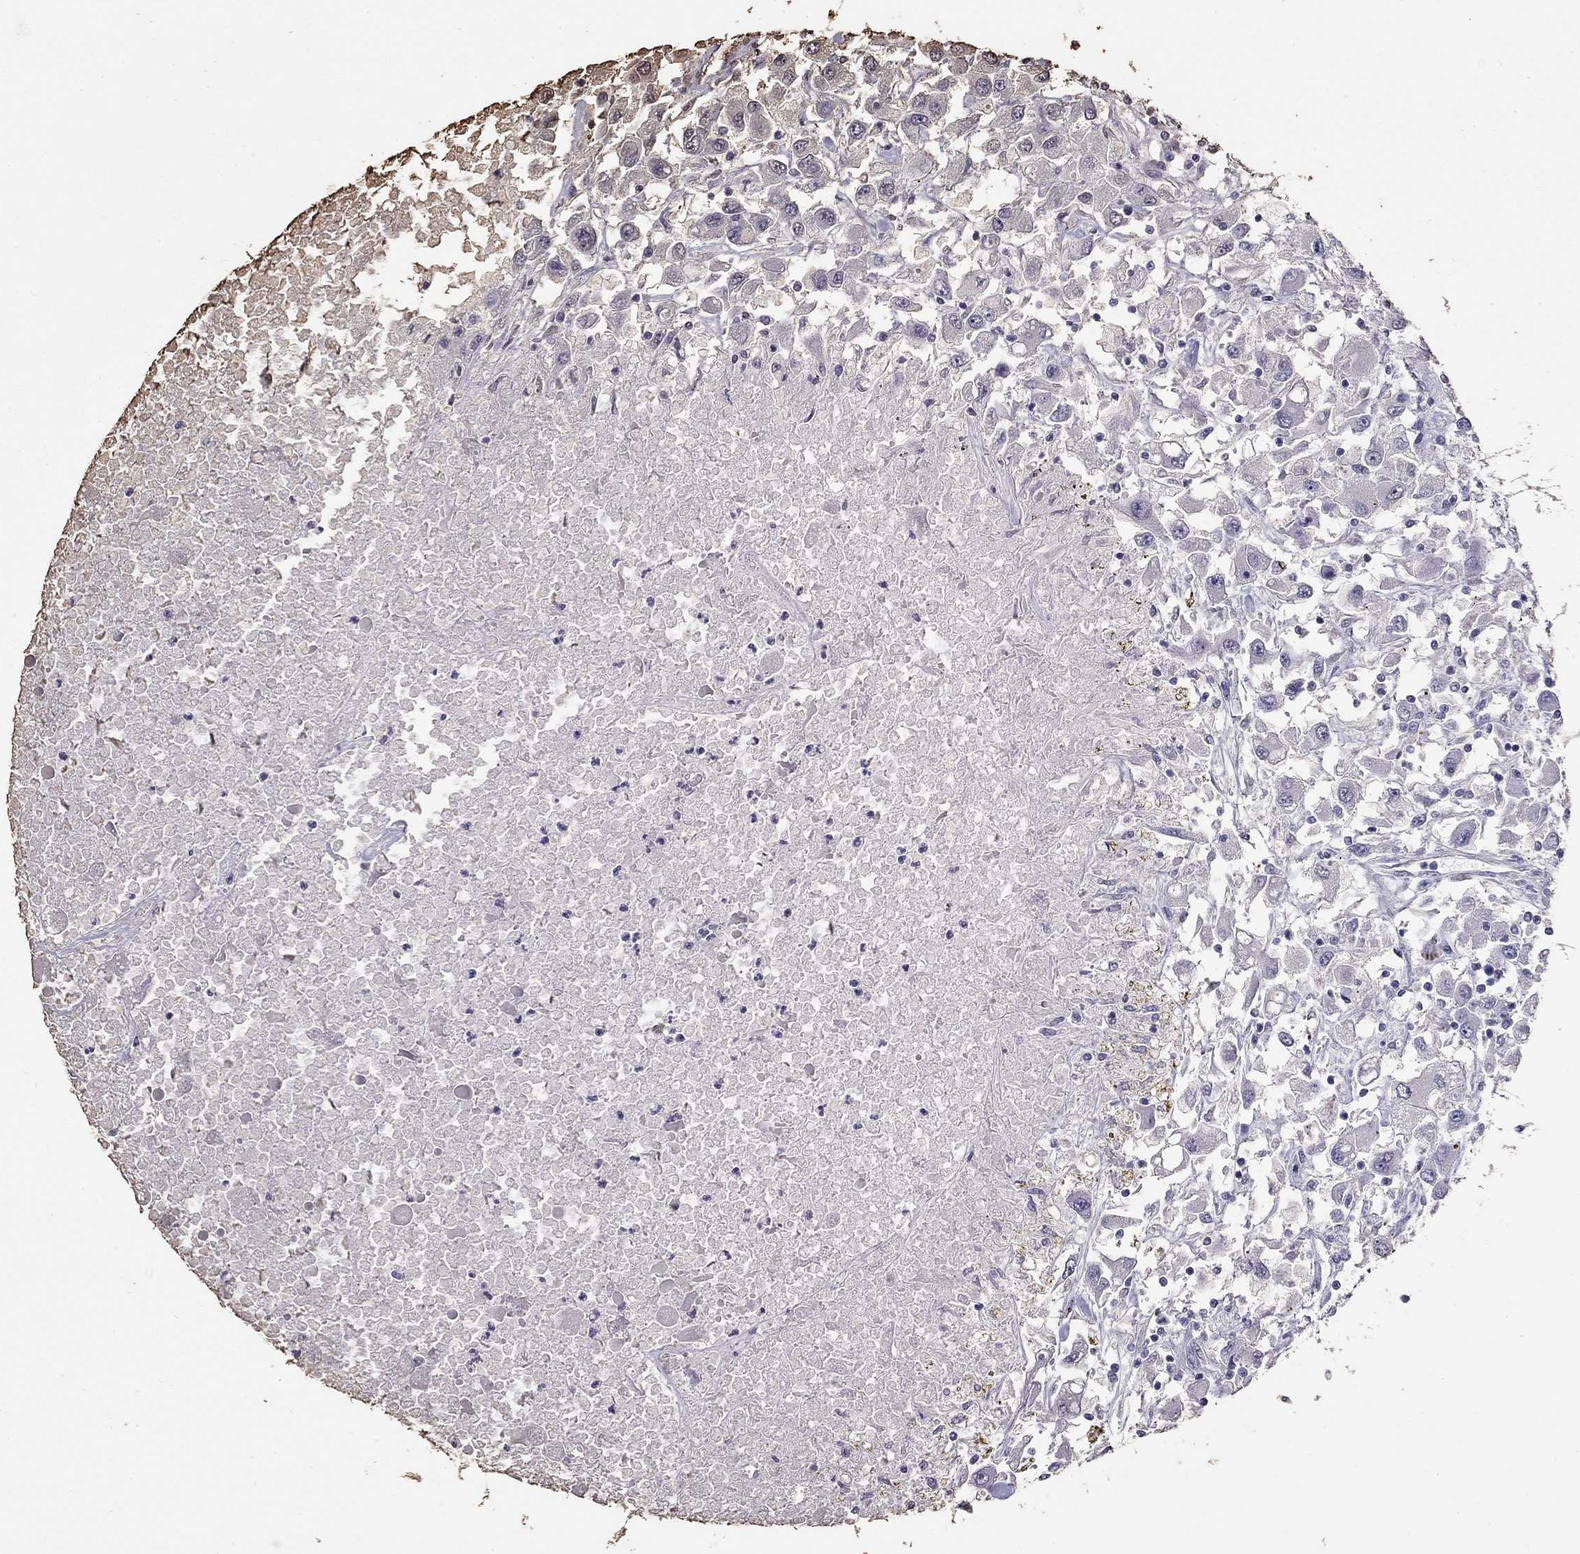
{"staining": {"intensity": "negative", "quantity": "none", "location": "none"}, "tissue": "renal cancer", "cell_type": "Tumor cells", "image_type": "cancer", "snomed": [{"axis": "morphology", "description": "Adenocarcinoma, NOS"}, {"axis": "topography", "description": "Kidney"}], "caption": "This is an IHC image of human renal cancer. There is no positivity in tumor cells.", "gene": "SUN3", "patient": {"sex": "female", "age": 67}}